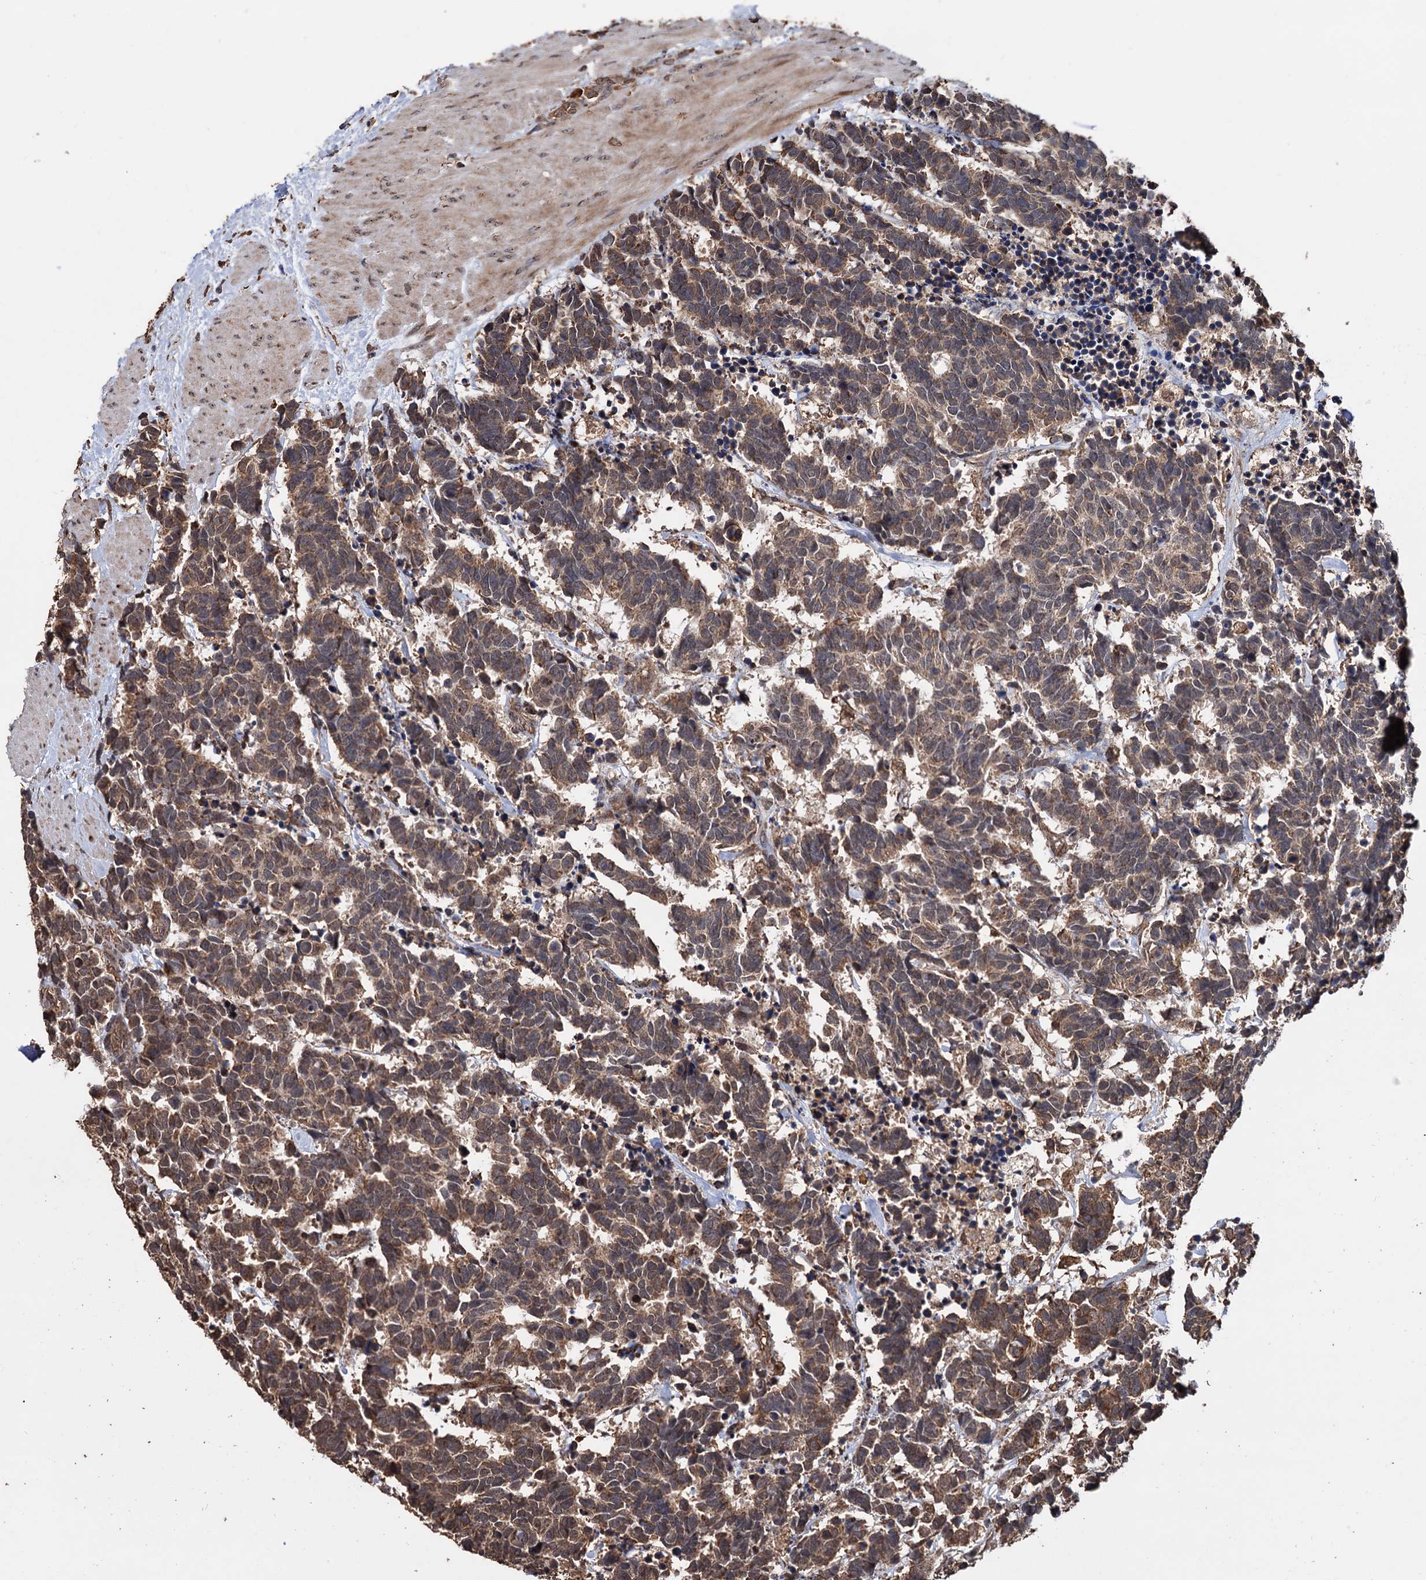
{"staining": {"intensity": "moderate", "quantity": ">75%", "location": "cytoplasmic/membranous"}, "tissue": "carcinoid", "cell_type": "Tumor cells", "image_type": "cancer", "snomed": [{"axis": "morphology", "description": "Carcinoma, NOS"}, {"axis": "morphology", "description": "Carcinoid, malignant, NOS"}, {"axis": "topography", "description": "Urinary bladder"}], "caption": "Malignant carcinoid was stained to show a protein in brown. There is medium levels of moderate cytoplasmic/membranous positivity in approximately >75% of tumor cells.", "gene": "TBC1D12", "patient": {"sex": "male", "age": 57}}